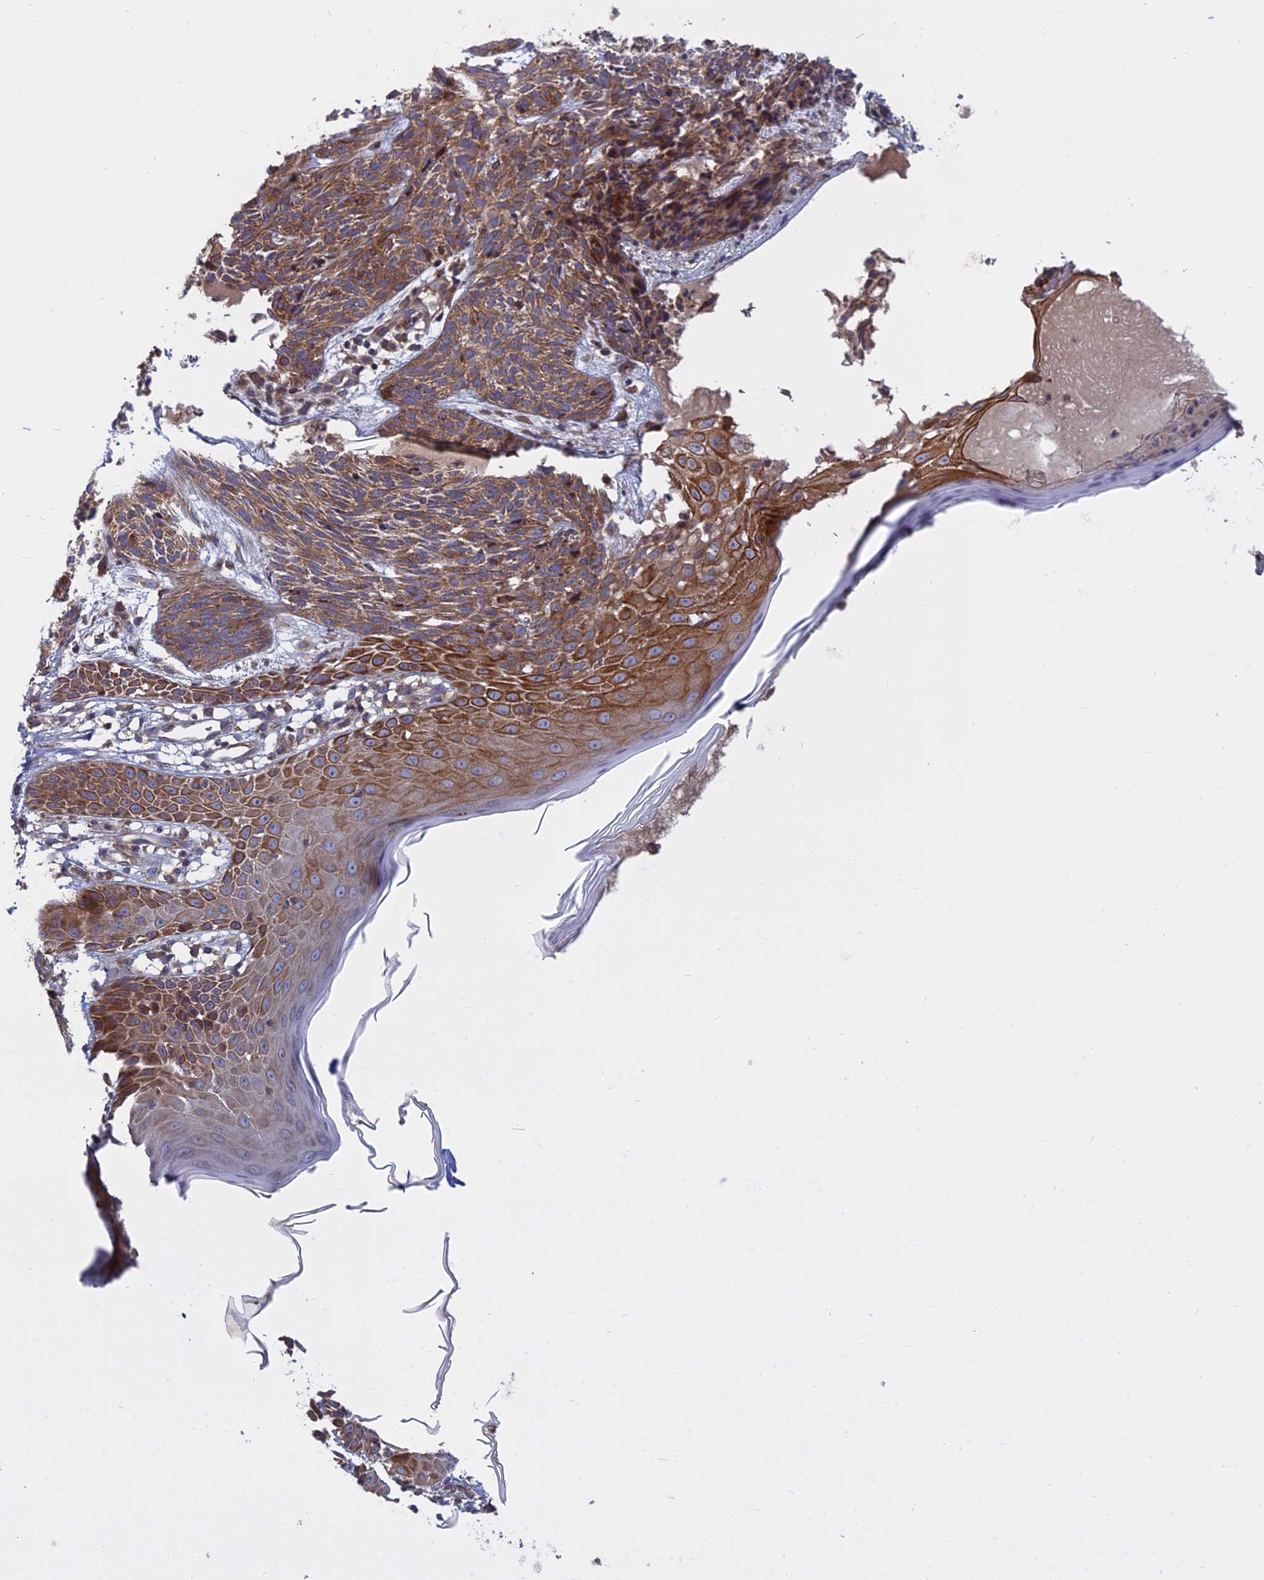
{"staining": {"intensity": "moderate", "quantity": ">75%", "location": "cytoplasmic/membranous"}, "tissue": "skin cancer", "cell_type": "Tumor cells", "image_type": "cancer", "snomed": [{"axis": "morphology", "description": "Basal cell carcinoma"}, {"axis": "topography", "description": "Skin"}], "caption": "This histopathology image displays skin basal cell carcinoma stained with immunohistochemistry to label a protein in brown. The cytoplasmic/membranous of tumor cells show moderate positivity for the protein. Nuclei are counter-stained blue.", "gene": "TMEM208", "patient": {"sex": "female", "age": 66}}